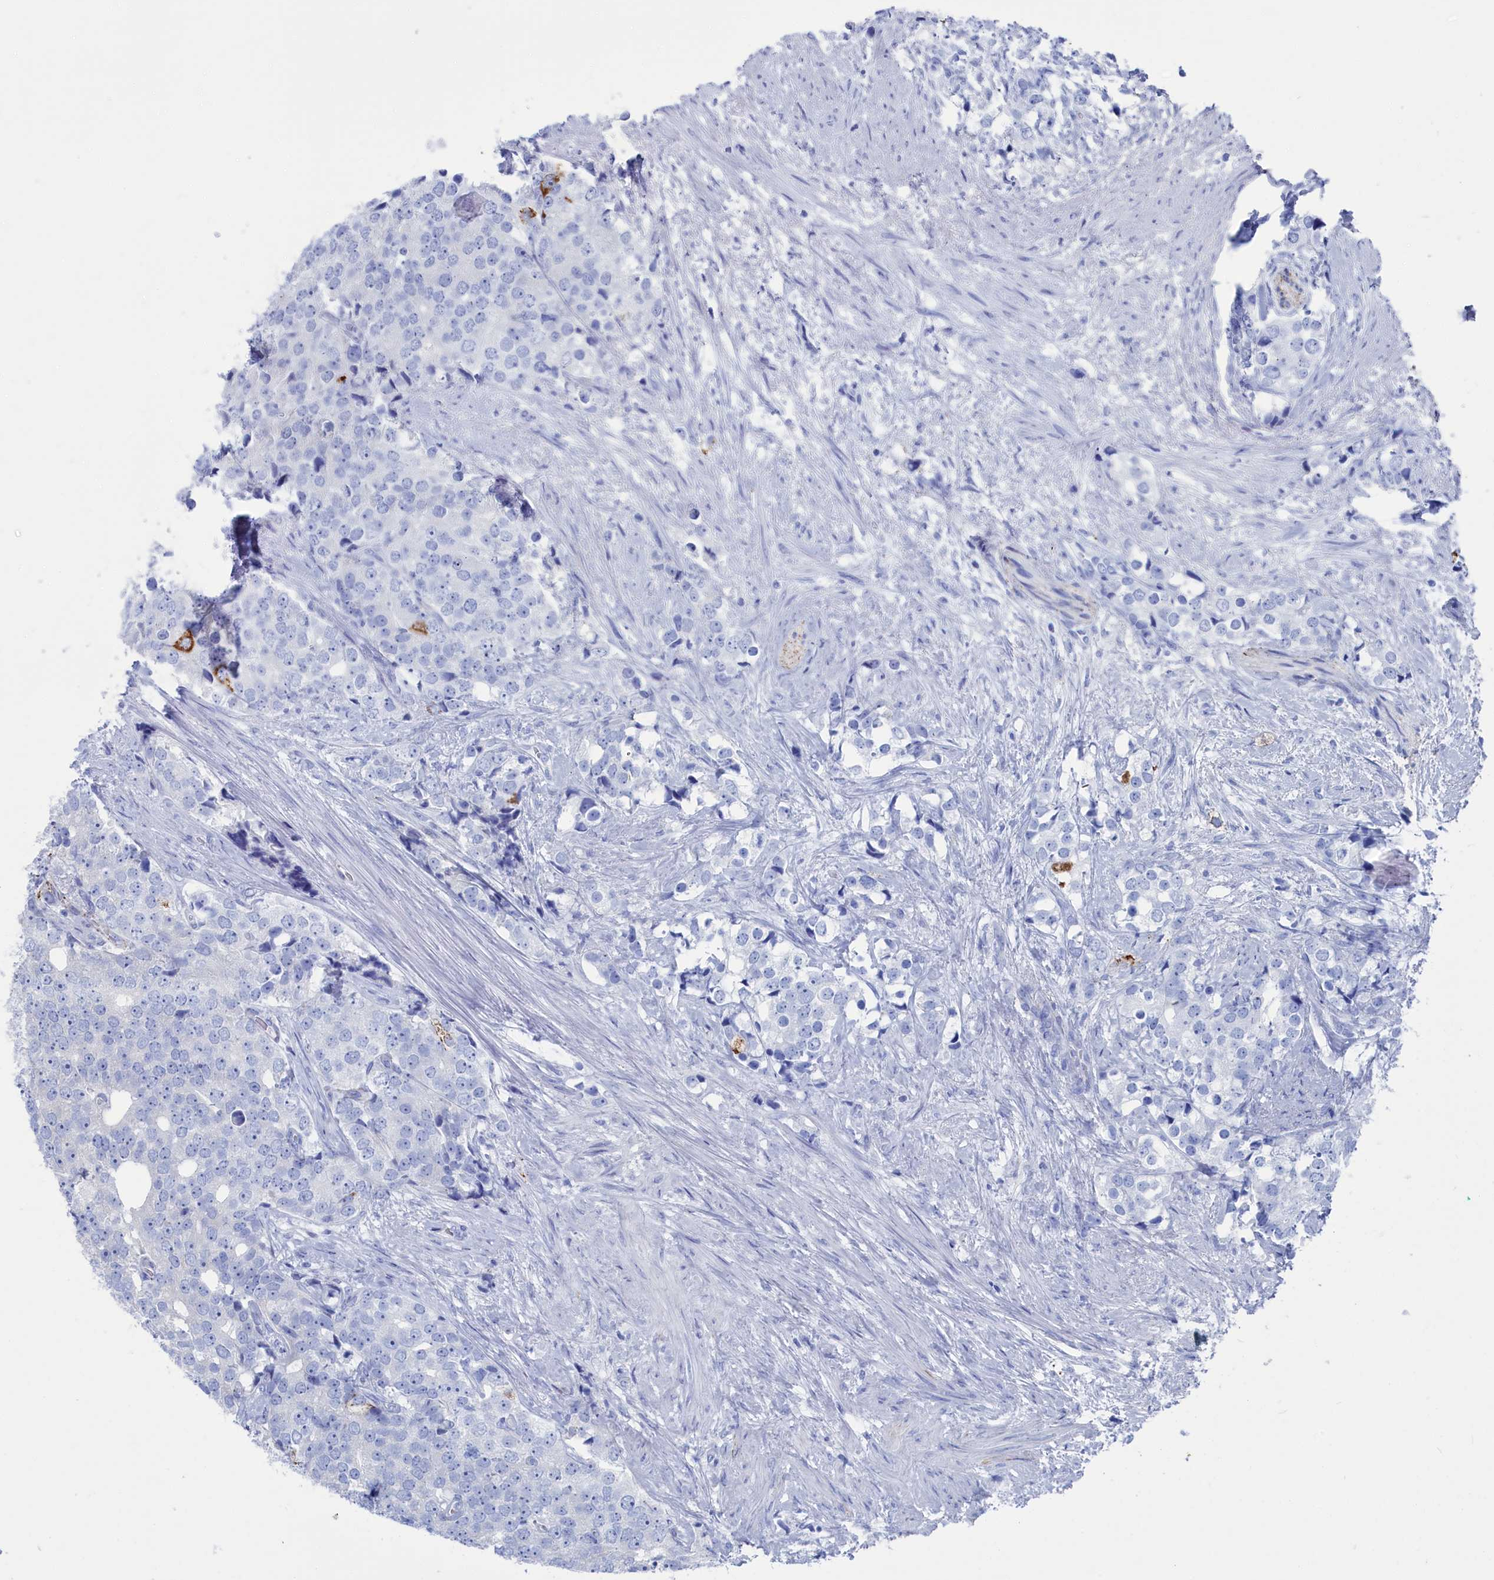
{"staining": {"intensity": "negative", "quantity": "none", "location": "none"}, "tissue": "prostate cancer", "cell_type": "Tumor cells", "image_type": "cancer", "snomed": [{"axis": "morphology", "description": "Adenocarcinoma, High grade"}, {"axis": "topography", "description": "Prostate"}], "caption": "Tumor cells are negative for brown protein staining in prostate cancer (adenocarcinoma (high-grade)).", "gene": "CEND1", "patient": {"sex": "male", "age": 49}}